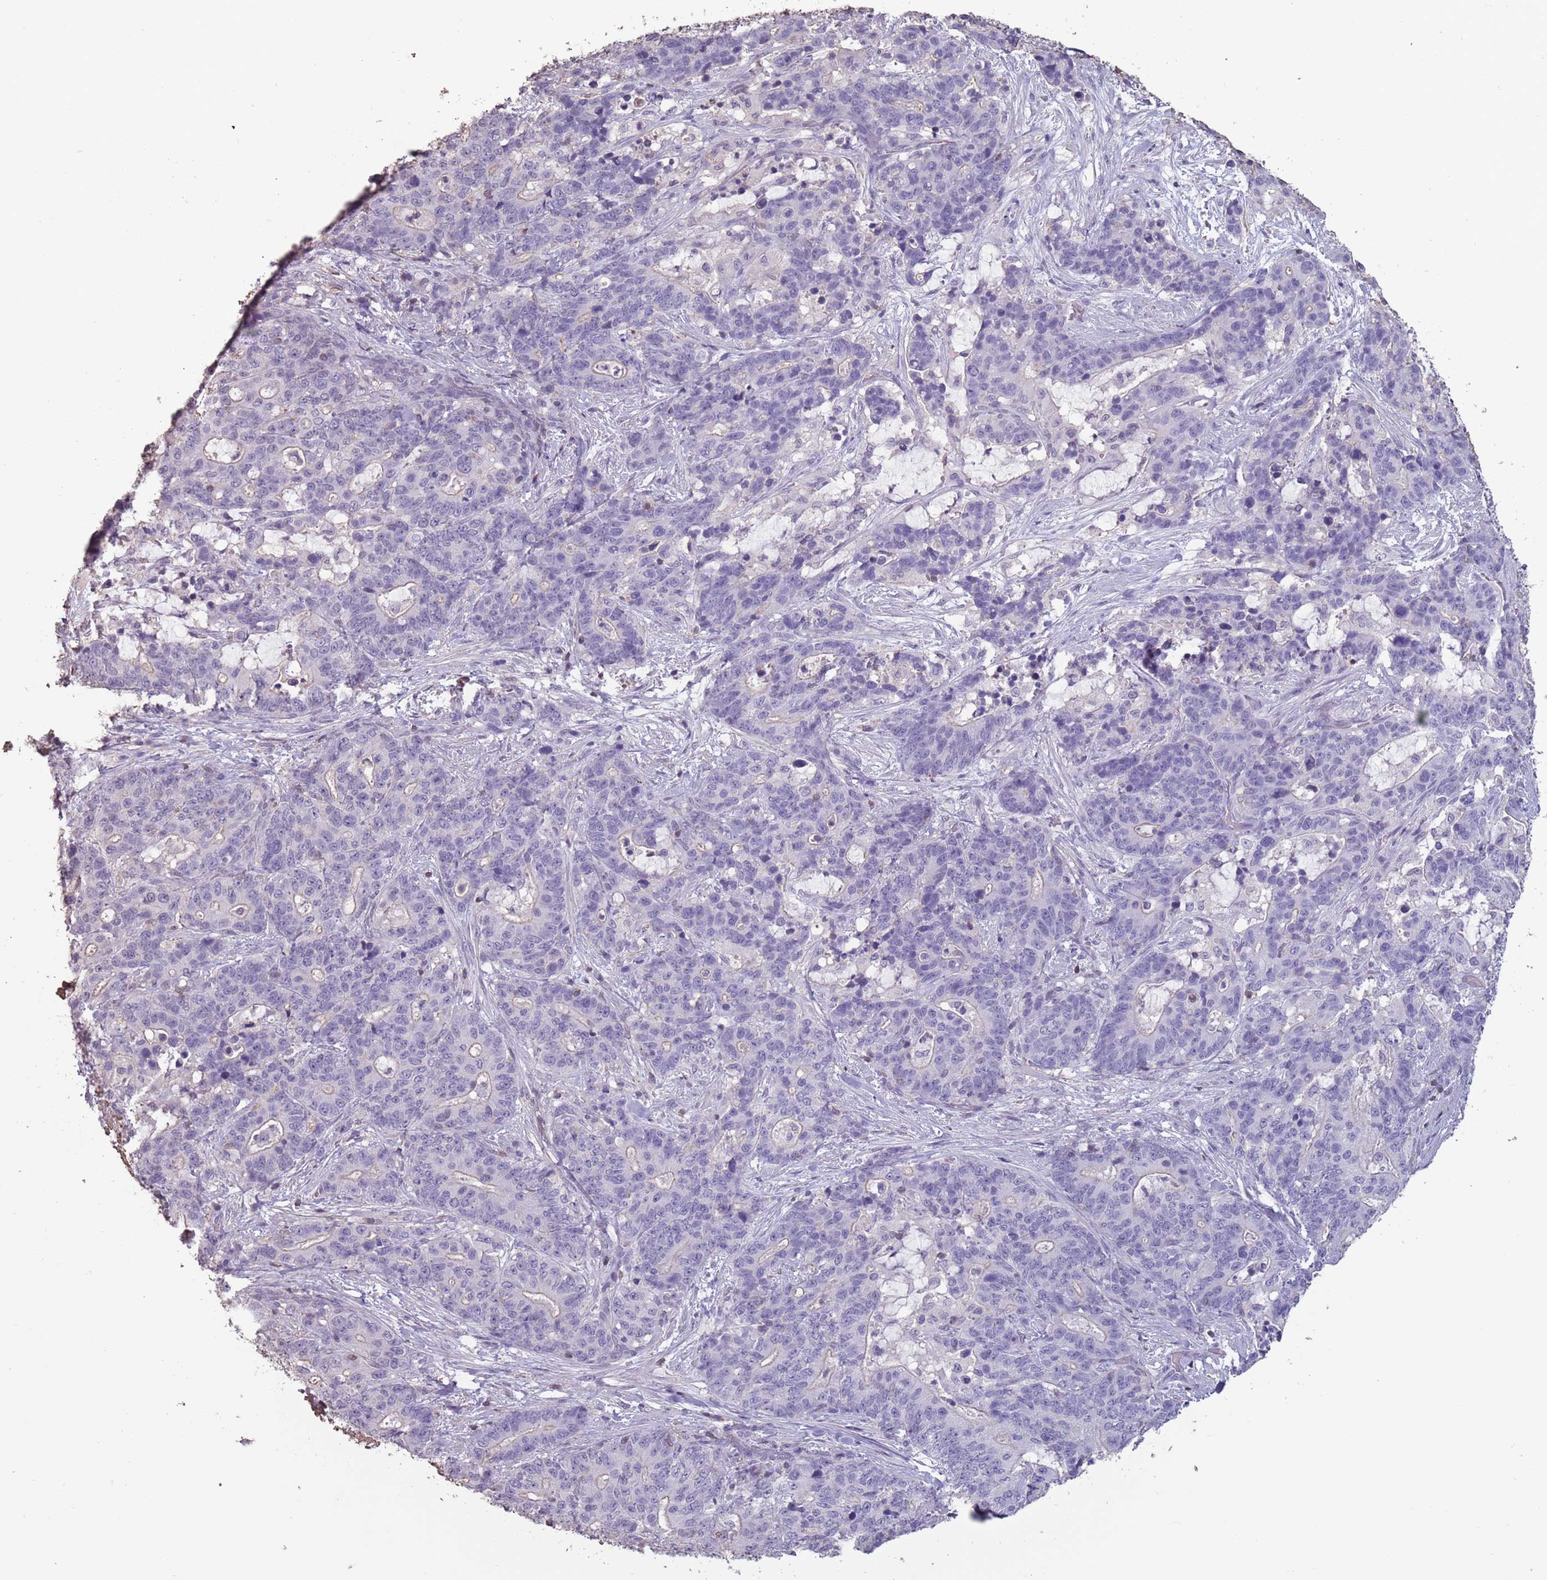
{"staining": {"intensity": "negative", "quantity": "none", "location": "none"}, "tissue": "stomach cancer", "cell_type": "Tumor cells", "image_type": "cancer", "snomed": [{"axis": "morphology", "description": "Normal tissue, NOS"}, {"axis": "morphology", "description": "Adenocarcinoma, NOS"}, {"axis": "topography", "description": "Stomach"}], "caption": "A high-resolution photomicrograph shows immunohistochemistry staining of stomach cancer, which demonstrates no significant positivity in tumor cells. (DAB immunohistochemistry, high magnification).", "gene": "SUN5", "patient": {"sex": "female", "age": 64}}